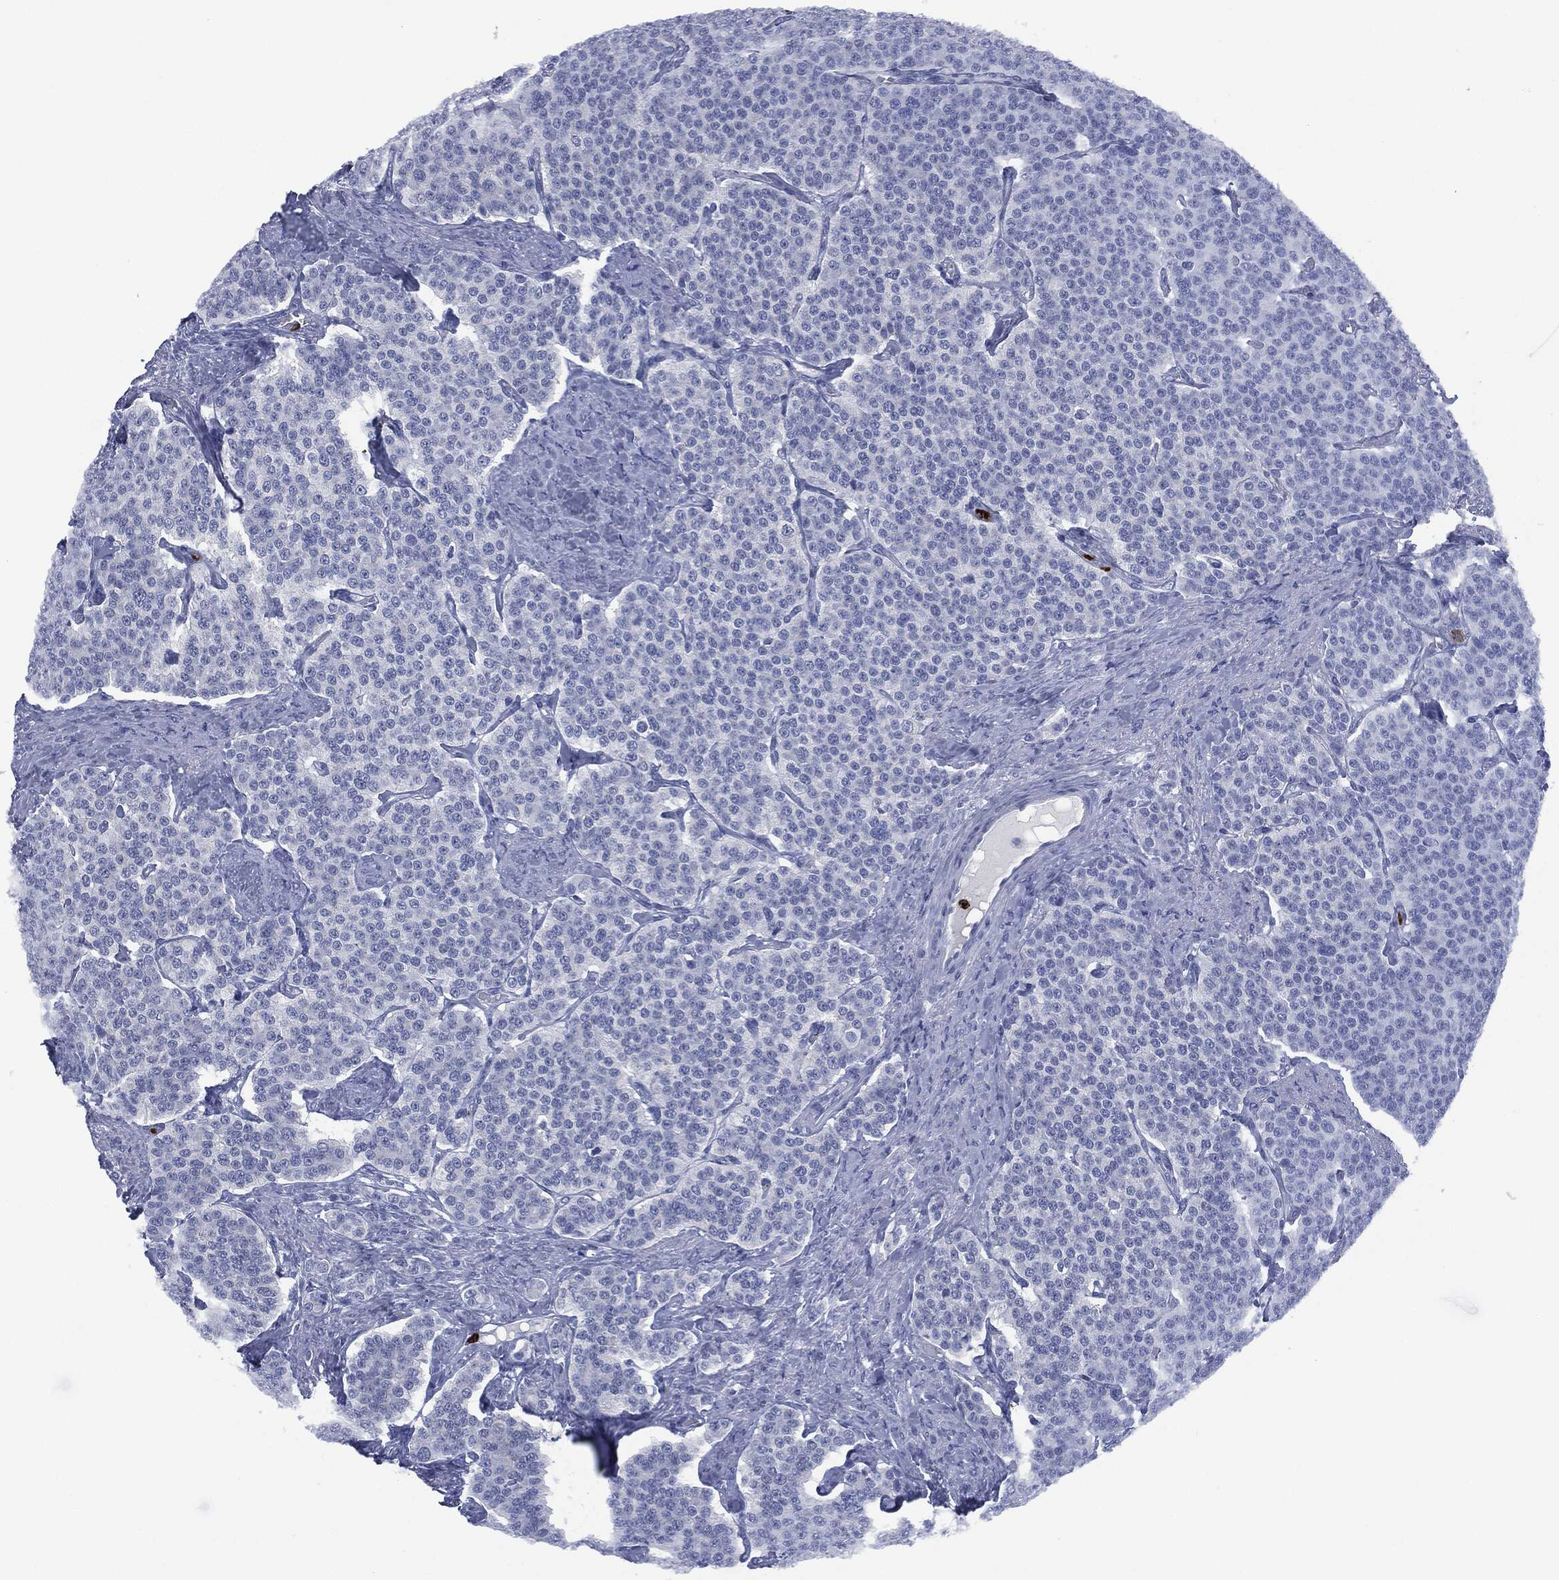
{"staining": {"intensity": "negative", "quantity": "none", "location": "none"}, "tissue": "carcinoid", "cell_type": "Tumor cells", "image_type": "cancer", "snomed": [{"axis": "morphology", "description": "Carcinoid, malignant, NOS"}, {"axis": "topography", "description": "Small intestine"}], "caption": "An image of carcinoid stained for a protein shows no brown staining in tumor cells.", "gene": "CEACAM8", "patient": {"sex": "female", "age": 58}}